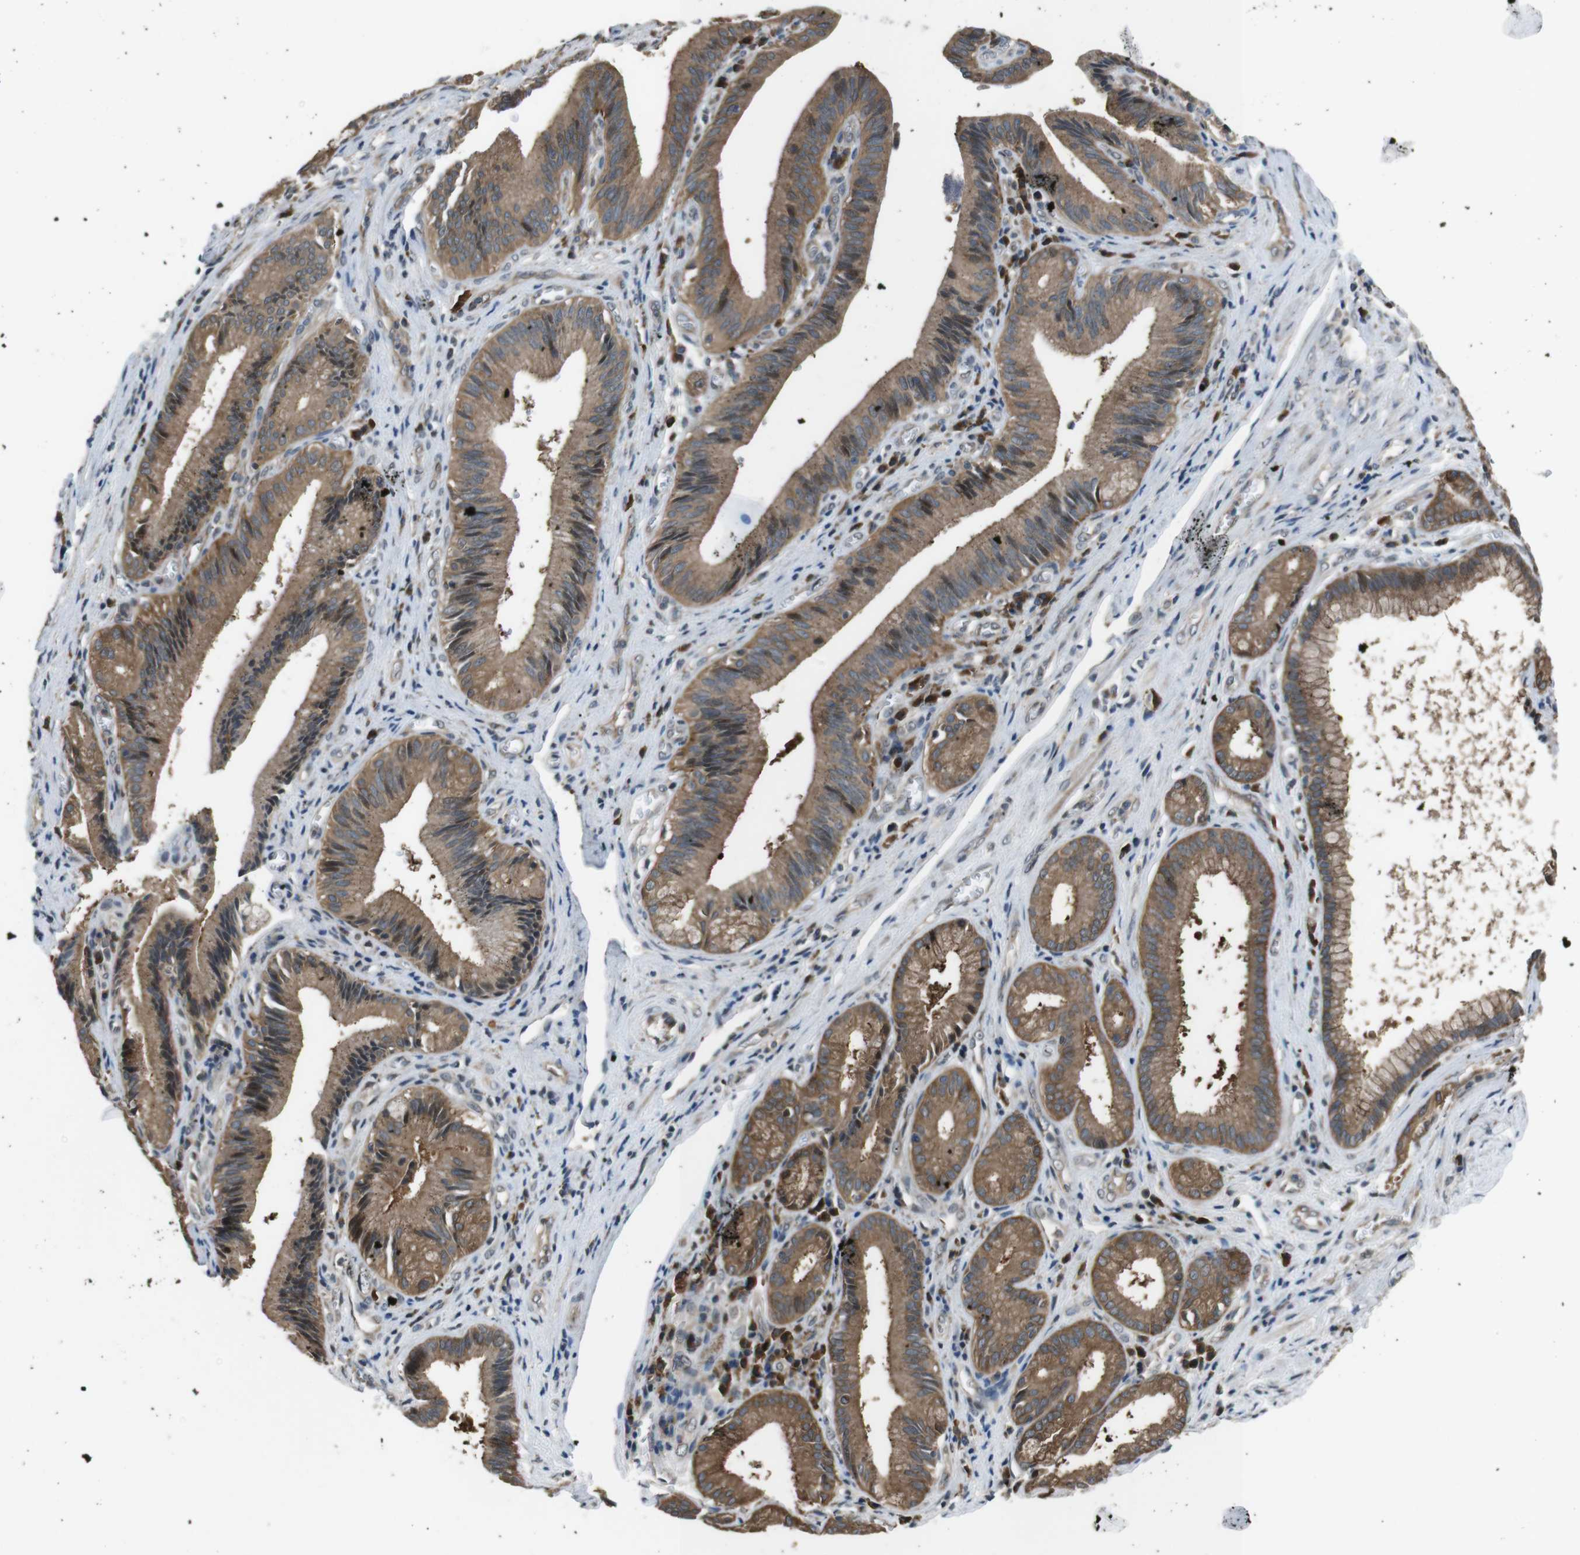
{"staining": {"intensity": "moderate", "quantity": ">75%", "location": "cytoplasmic/membranous"}, "tissue": "pancreatic cancer", "cell_type": "Tumor cells", "image_type": "cancer", "snomed": [{"axis": "morphology", "description": "Adenocarcinoma, NOS"}, {"axis": "topography", "description": "Pancreas"}], "caption": "Moderate cytoplasmic/membranous positivity is present in about >75% of tumor cells in pancreatic cancer.", "gene": "SLC22A23", "patient": {"sex": "female", "age": 75}}